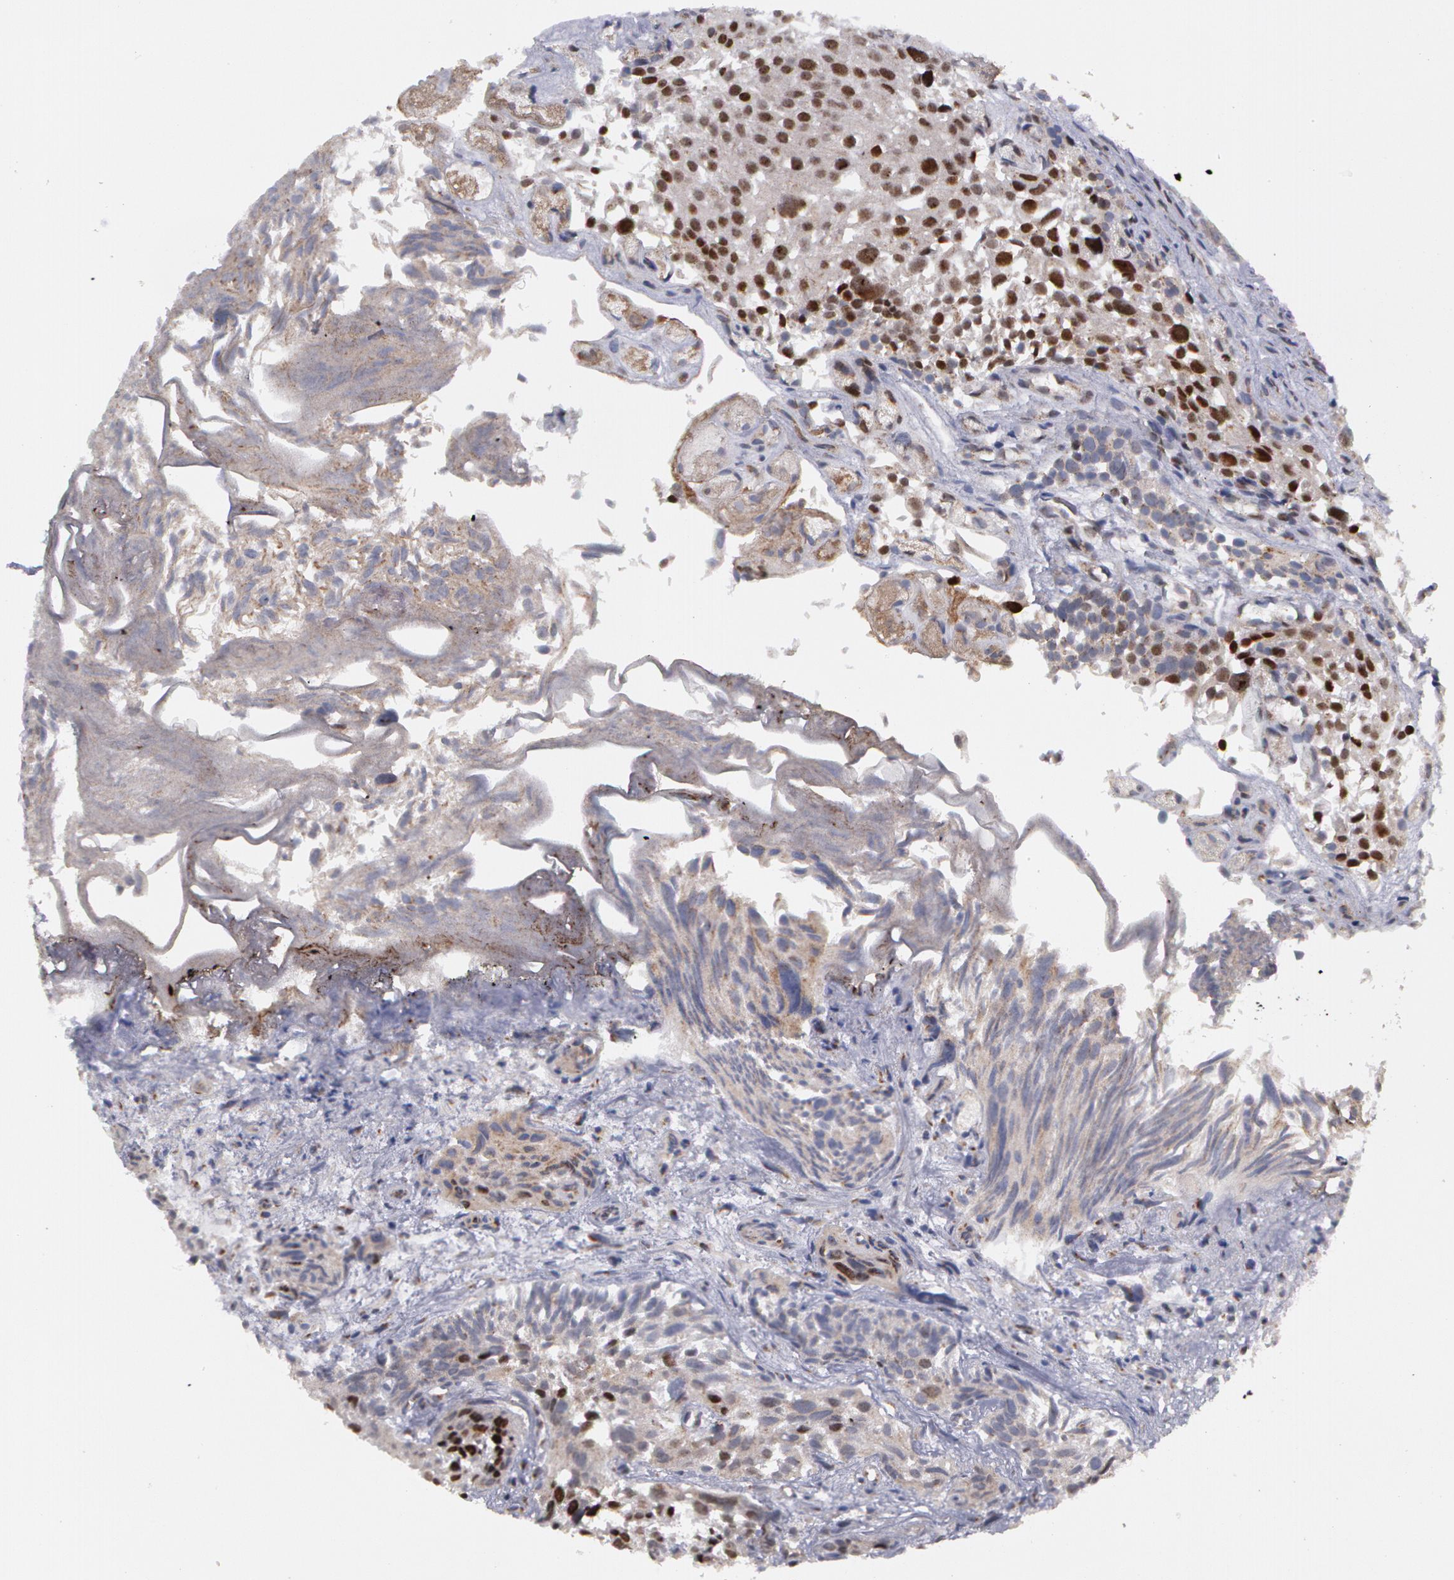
{"staining": {"intensity": "negative", "quantity": "none", "location": "none"}, "tissue": "urothelial cancer", "cell_type": "Tumor cells", "image_type": "cancer", "snomed": [{"axis": "morphology", "description": "Urothelial carcinoma, High grade"}, {"axis": "topography", "description": "Urinary bladder"}], "caption": "Immunohistochemical staining of high-grade urothelial carcinoma displays no significant positivity in tumor cells.", "gene": "STX5", "patient": {"sex": "female", "age": 78}}